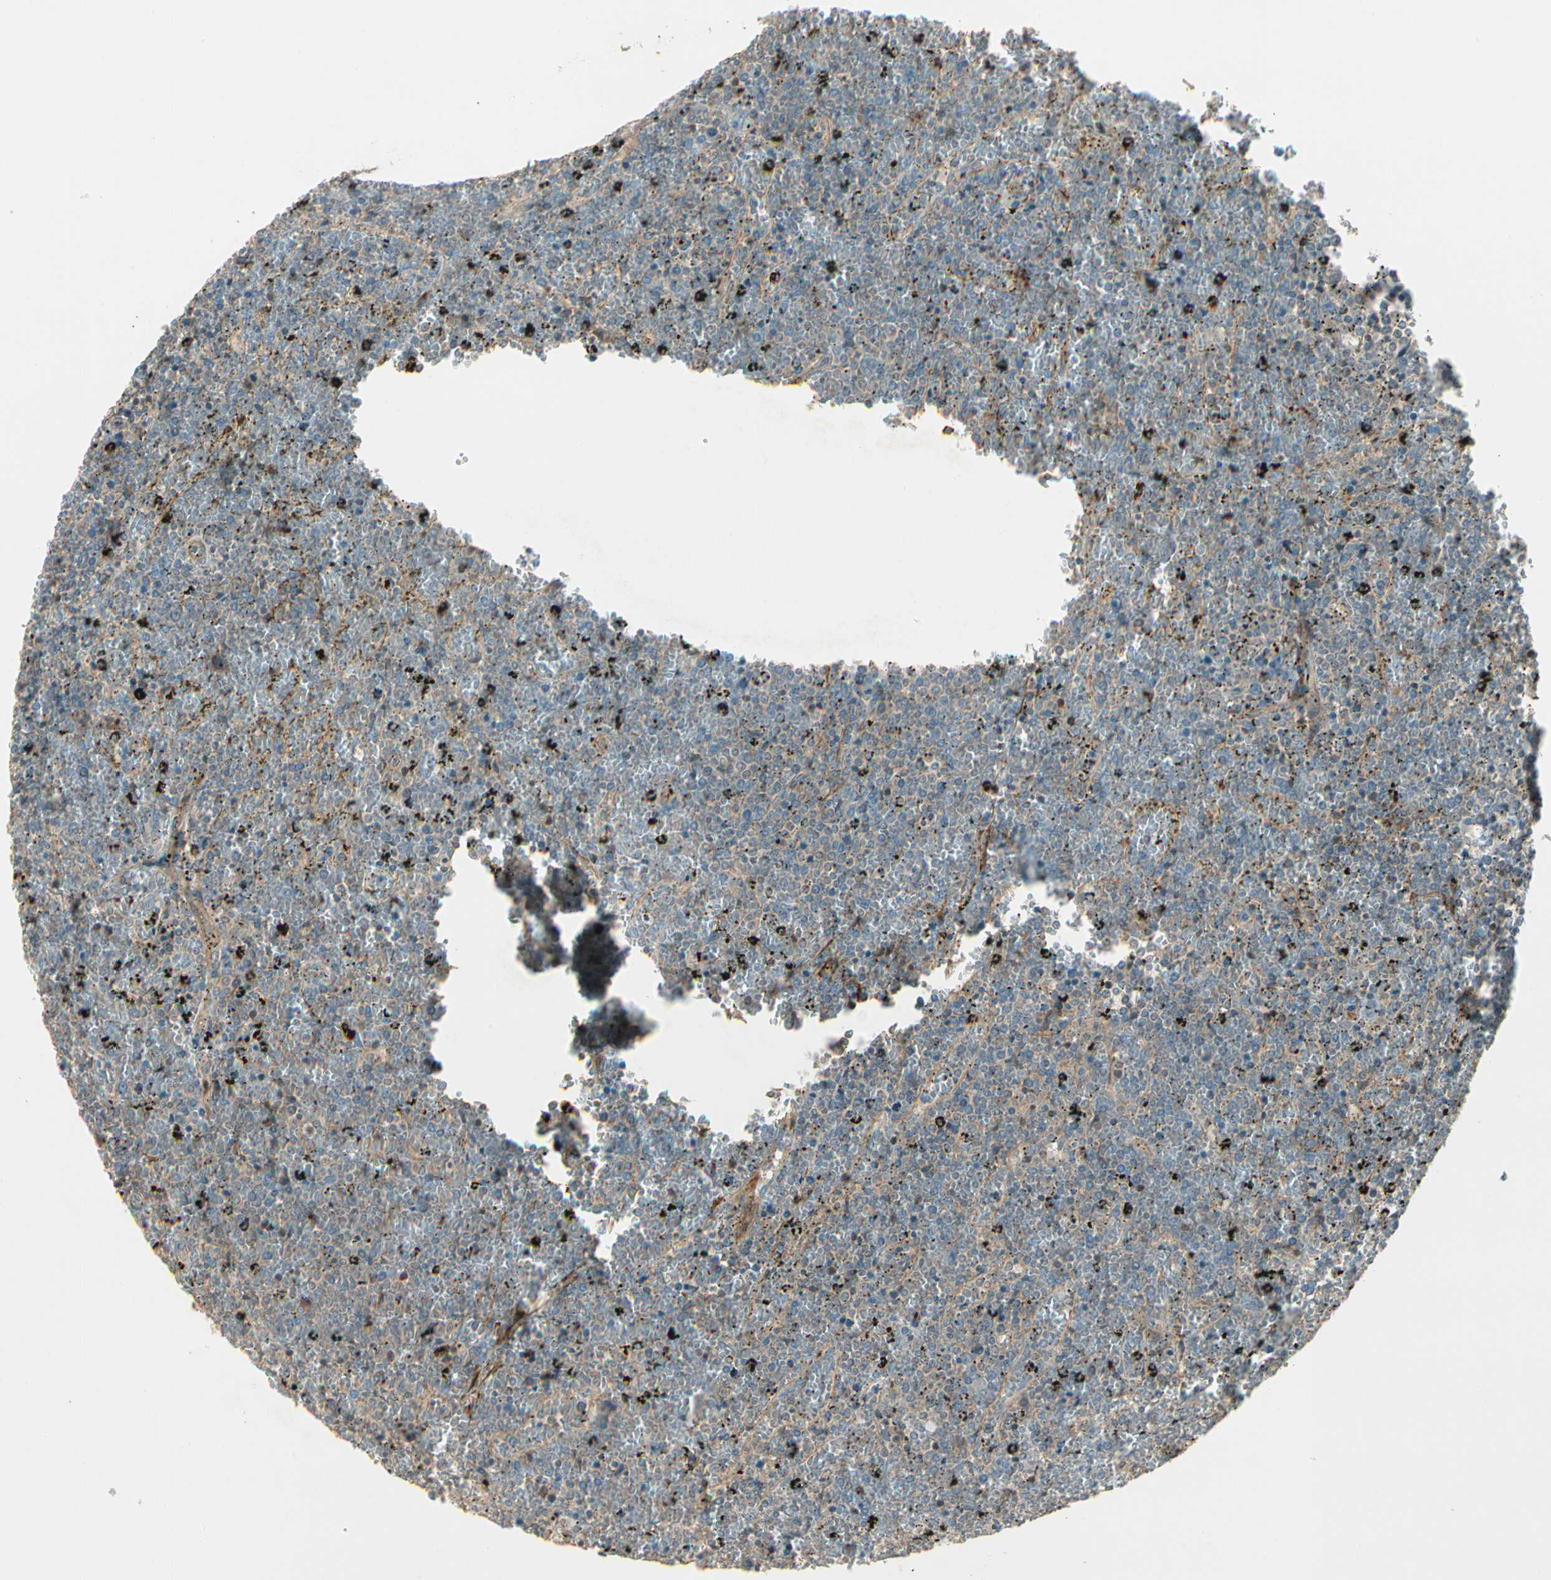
{"staining": {"intensity": "negative", "quantity": "none", "location": "none"}, "tissue": "lymphoma", "cell_type": "Tumor cells", "image_type": "cancer", "snomed": [{"axis": "morphology", "description": "Malignant lymphoma, non-Hodgkin's type, Low grade"}, {"axis": "topography", "description": "Spleen"}], "caption": "The immunohistochemistry histopathology image has no significant expression in tumor cells of low-grade malignant lymphoma, non-Hodgkin's type tissue.", "gene": "ACVR1", "patient": {"sex": "female", "age": 77}}